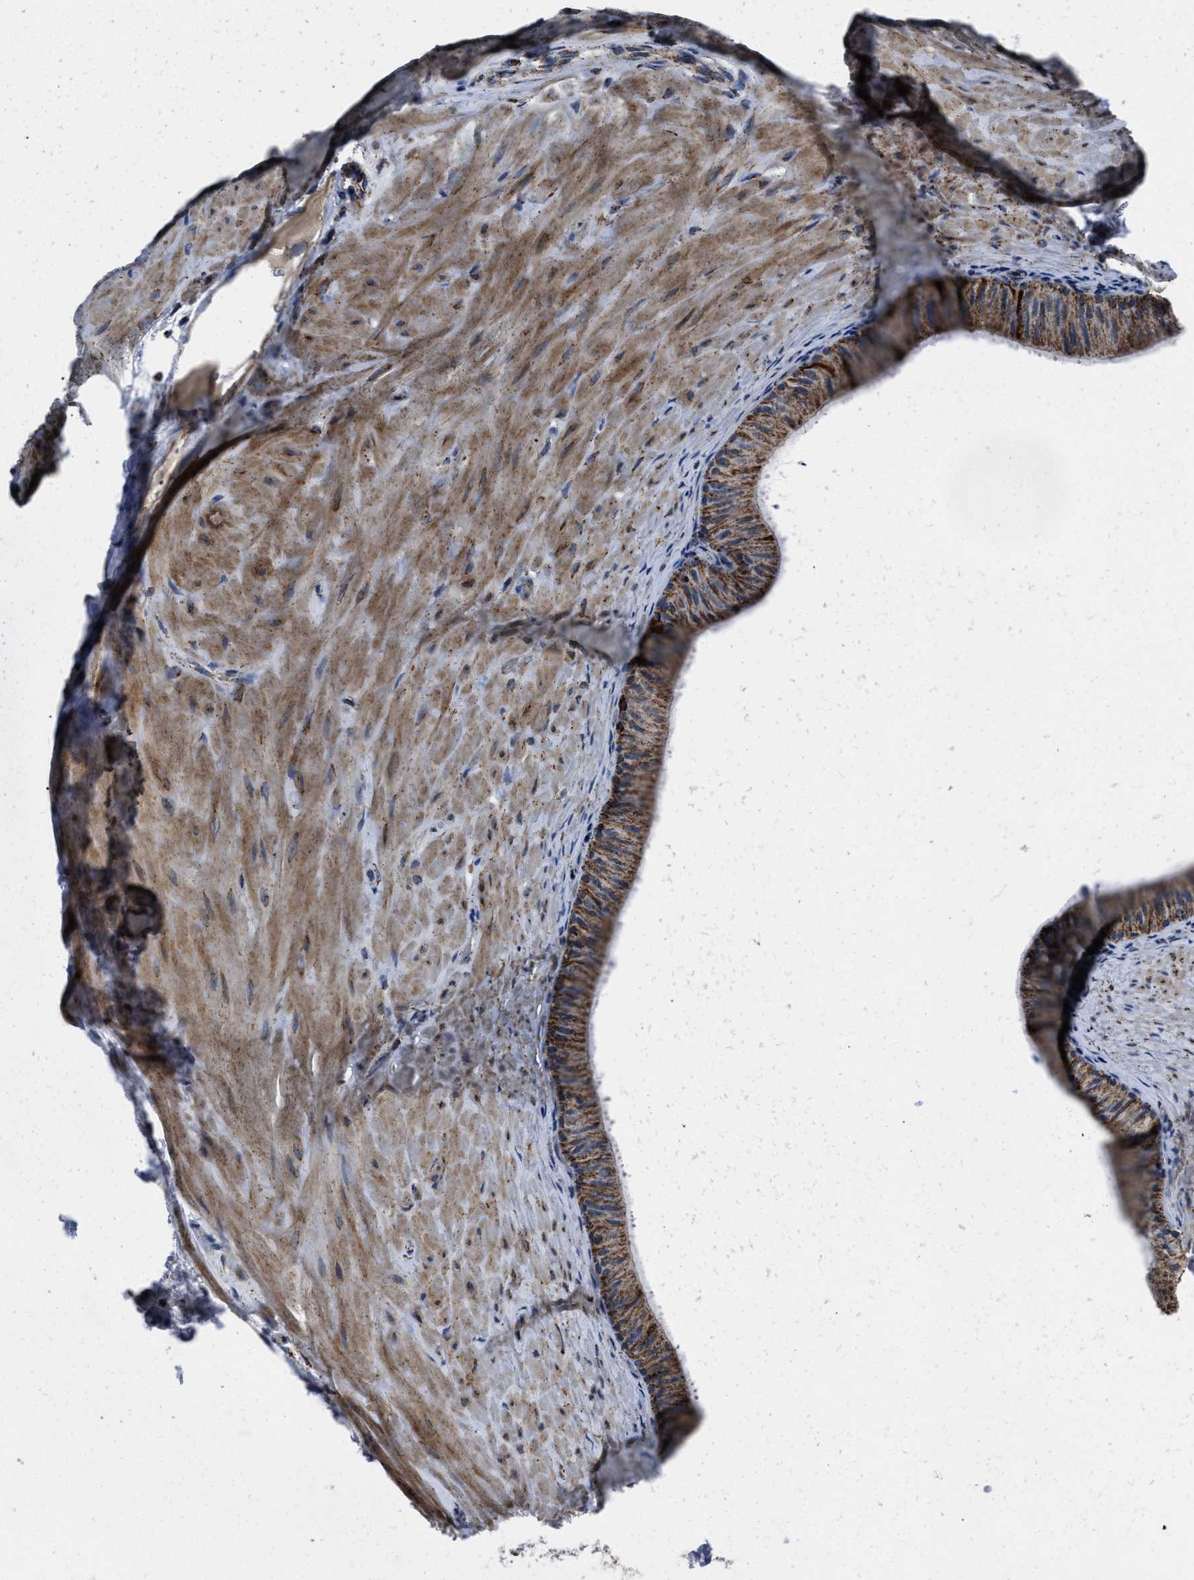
{"staining": {"intensity": "moderate", "quantity": ">75%", "location": "cytoplasmic/membranous"}, "tissue": "epididymis", "cell_type": "Glandular cells", "image_type": "normal", "snomed": [{"axis": "morphology", "description": "Normal tissue, NOS"}, {"axis": "topography", "description": "Epididymis"}], "caption": "Immunohistochemistry (IHC) histopathology image of unremarkable epididymis stained for a protein (brown), which exhibits medium levels of moderate cytoplasmic/membranous positivity in approximately >75% of glandular cells.", "gene": "NSD3", "patient": {"sex": "male", "age": 34}}